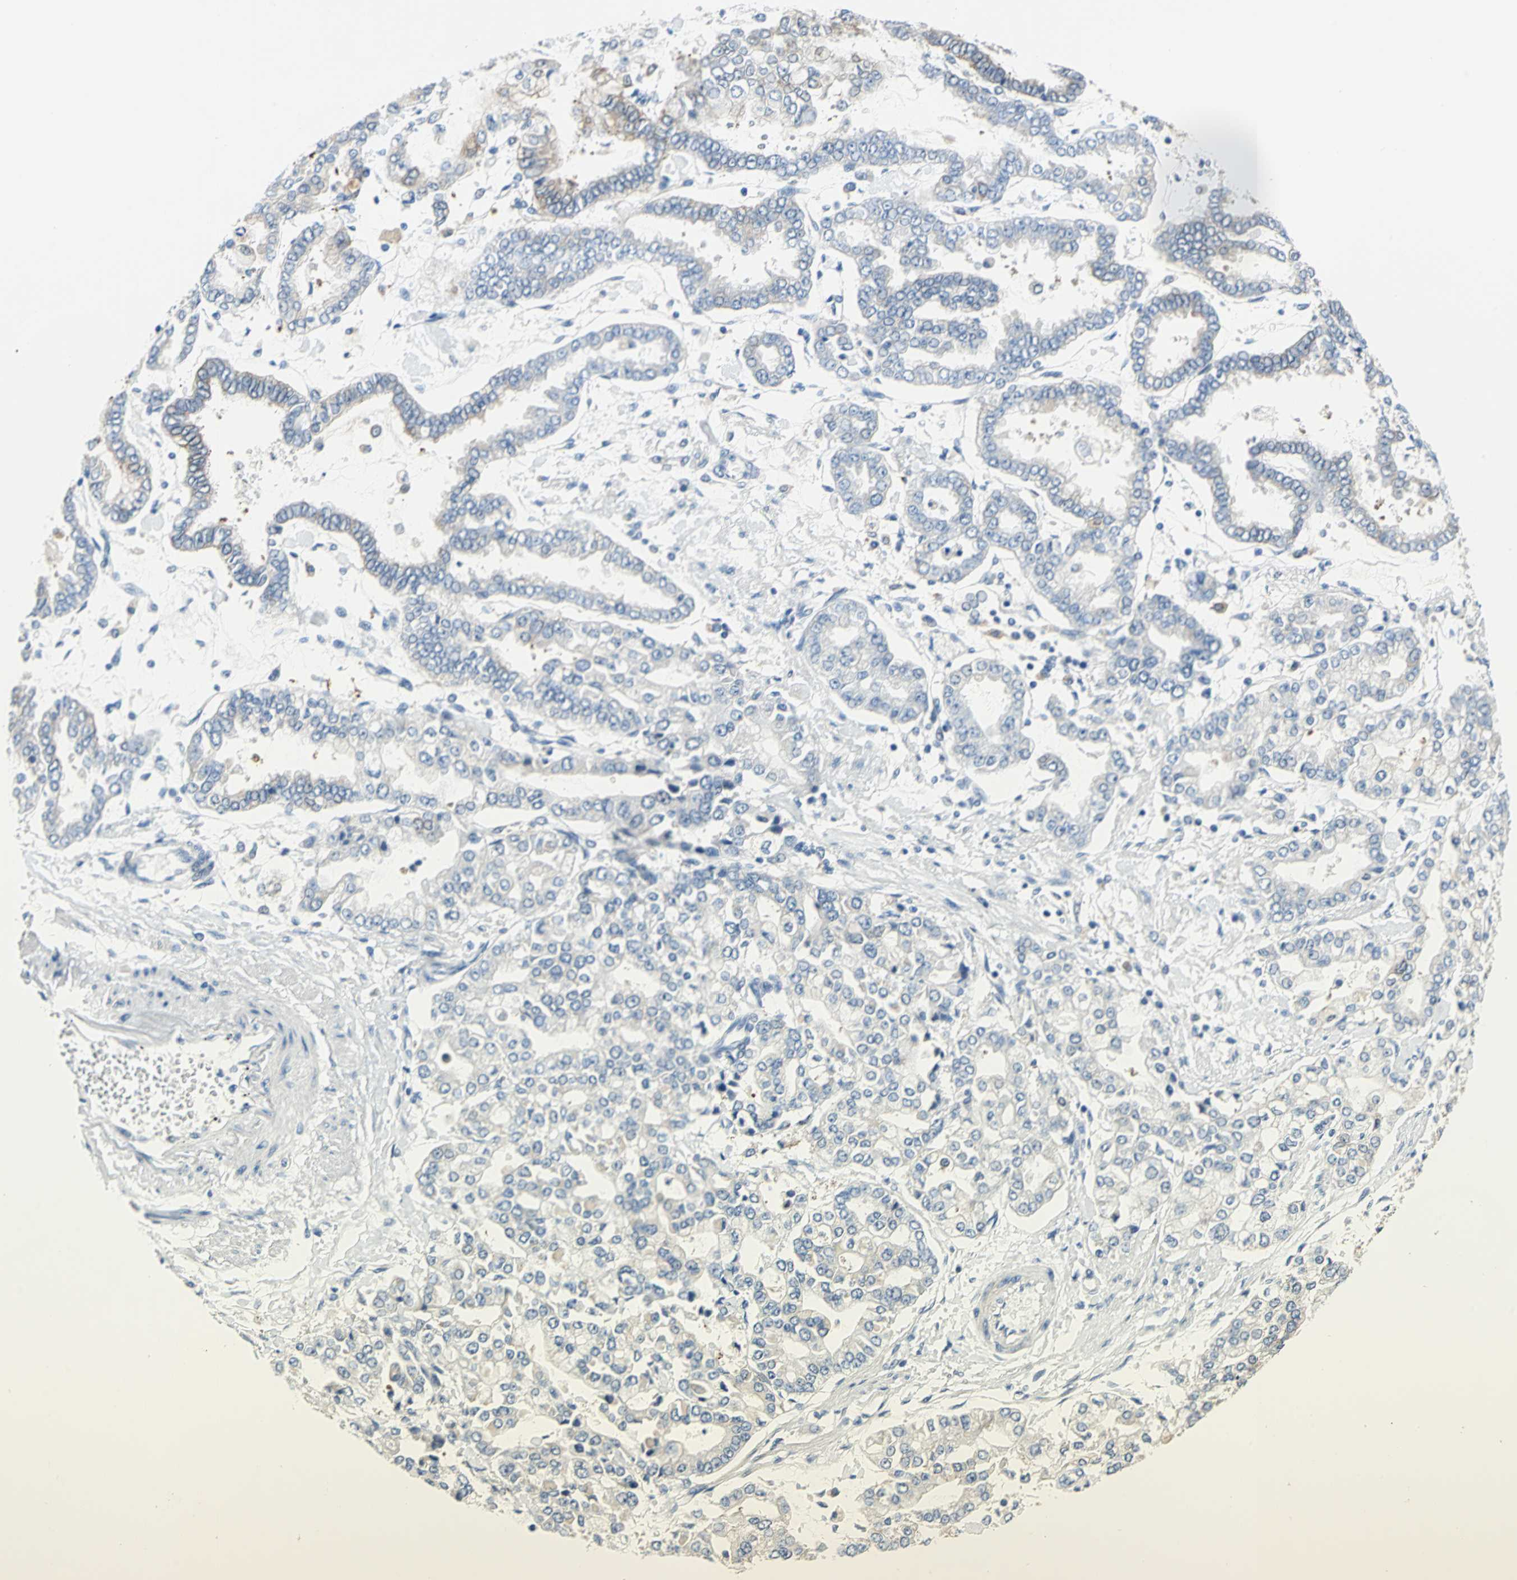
{"staining": {"intensity": "weak", "quantity": "25%-75%", "location": "cytoplasmic/membranous"}, "tissue": "stomach cancer", "cell_type": "Tumor cells", "image_type": "cancer", "snomed": [{"axis": "morphology", "description": "Normal tissue, NOS"}, {"axis": "morphology", "description": "Adenocarcinoma, NOS"}, {"axis": "topography", "description": "Stomach, upper"}, {"axis": "topography", "description": "Stomach"}], "caption": "Protein analysis of adenocarcinoma (stomach) tissue demonstrates weak cytoplasmic/membranous expression in about 25%-75% of tumor cells.", "gene": "RASD2", "patient": {"sex": "male", "age": 76}}